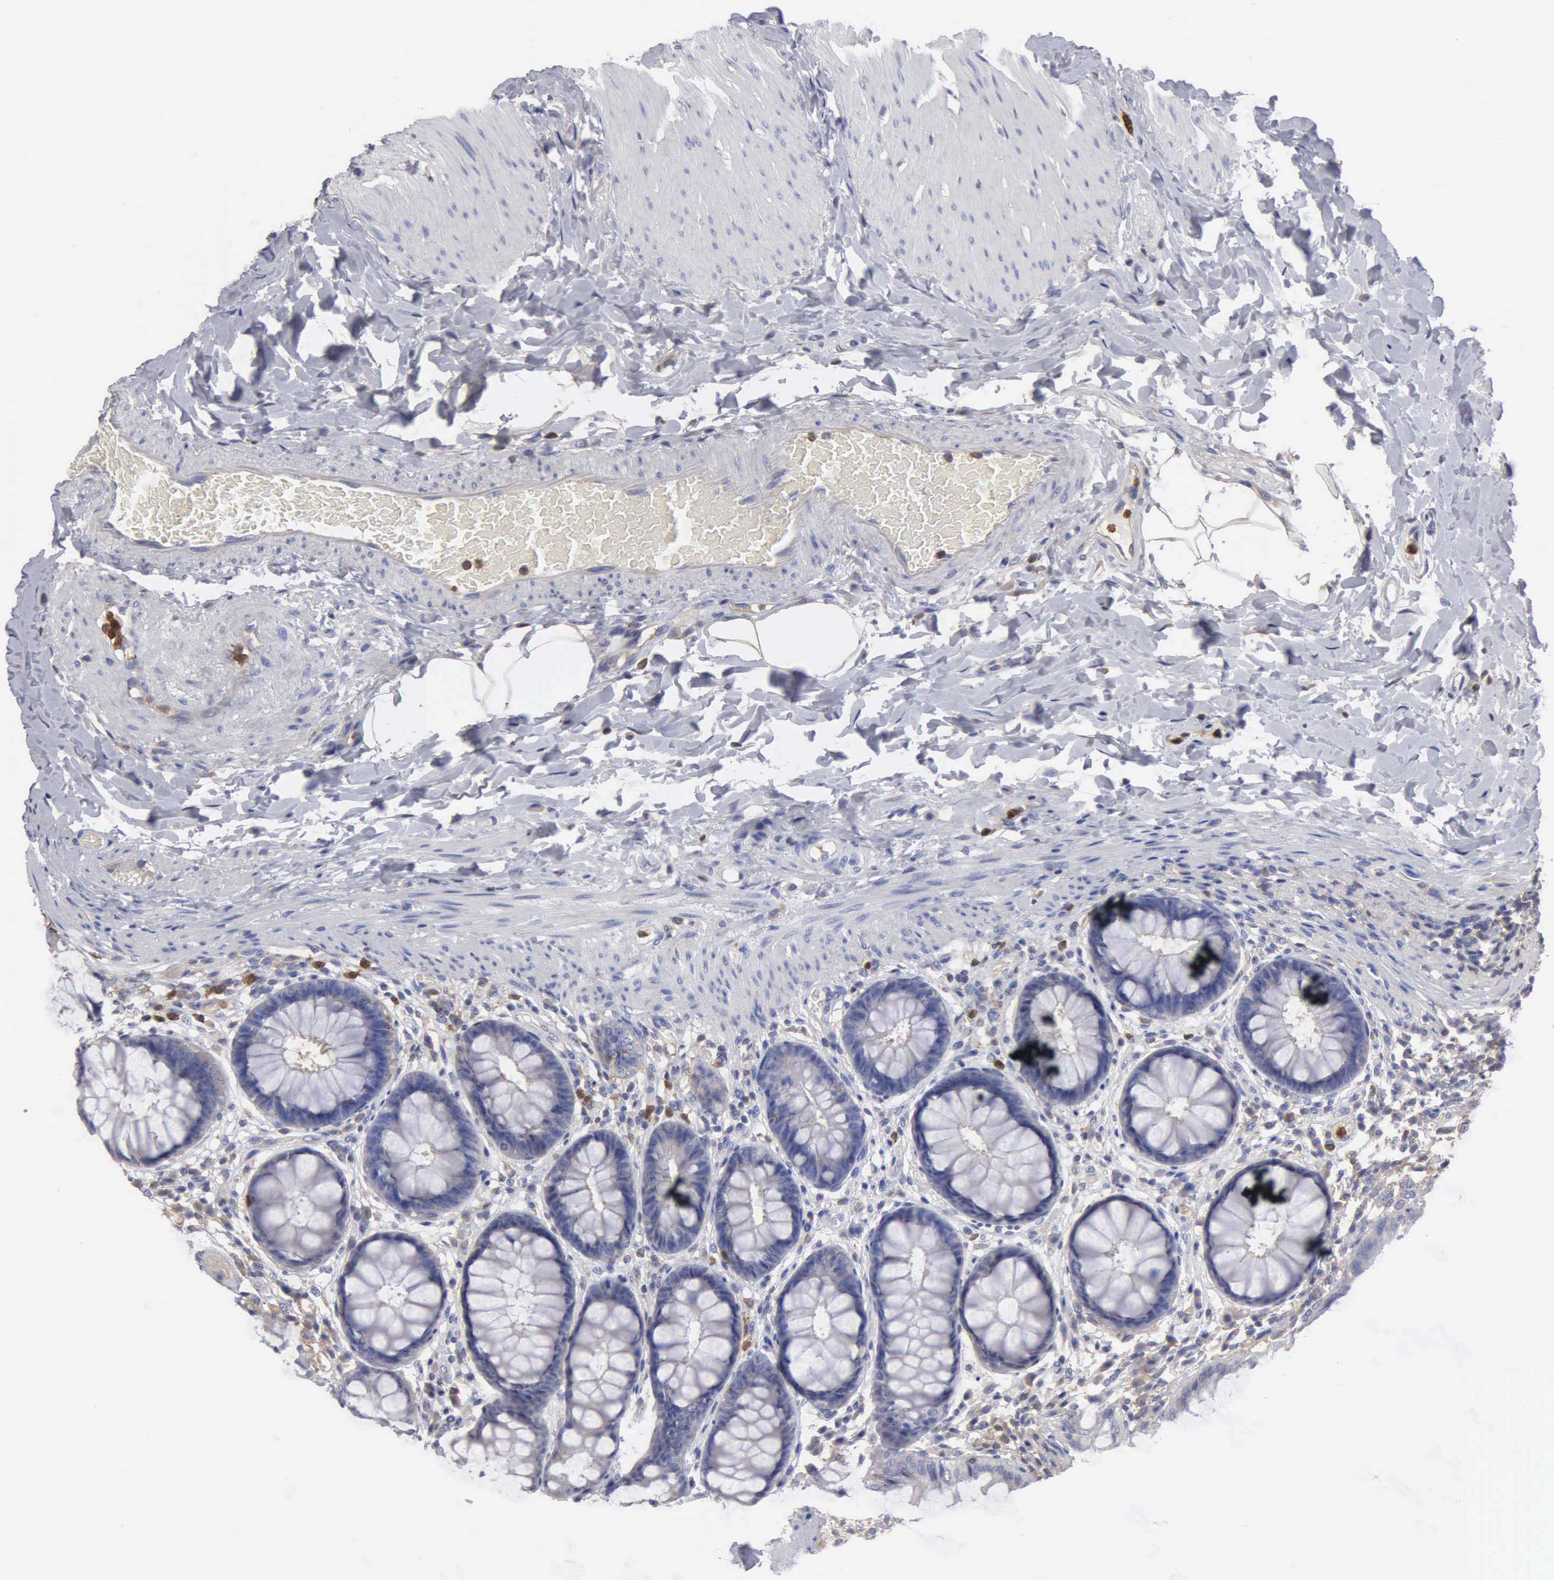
{"staining": {"intensity": "negative", "quantity": "none", "location": "none"}, "tissue": "rectum", "cell_type": "Glandular cells", "image_type": "normal", "snomed": [{"axis": "morphology", "description": "Normal tissue, NOS"}, {"axis": "topography", "description": "Rectum"}], "caption": "The micrograph exhibits no staining of glandular cells in normal rectum.", "gene": "G6PD", "patient": {"sex": "female", "age": 46}}